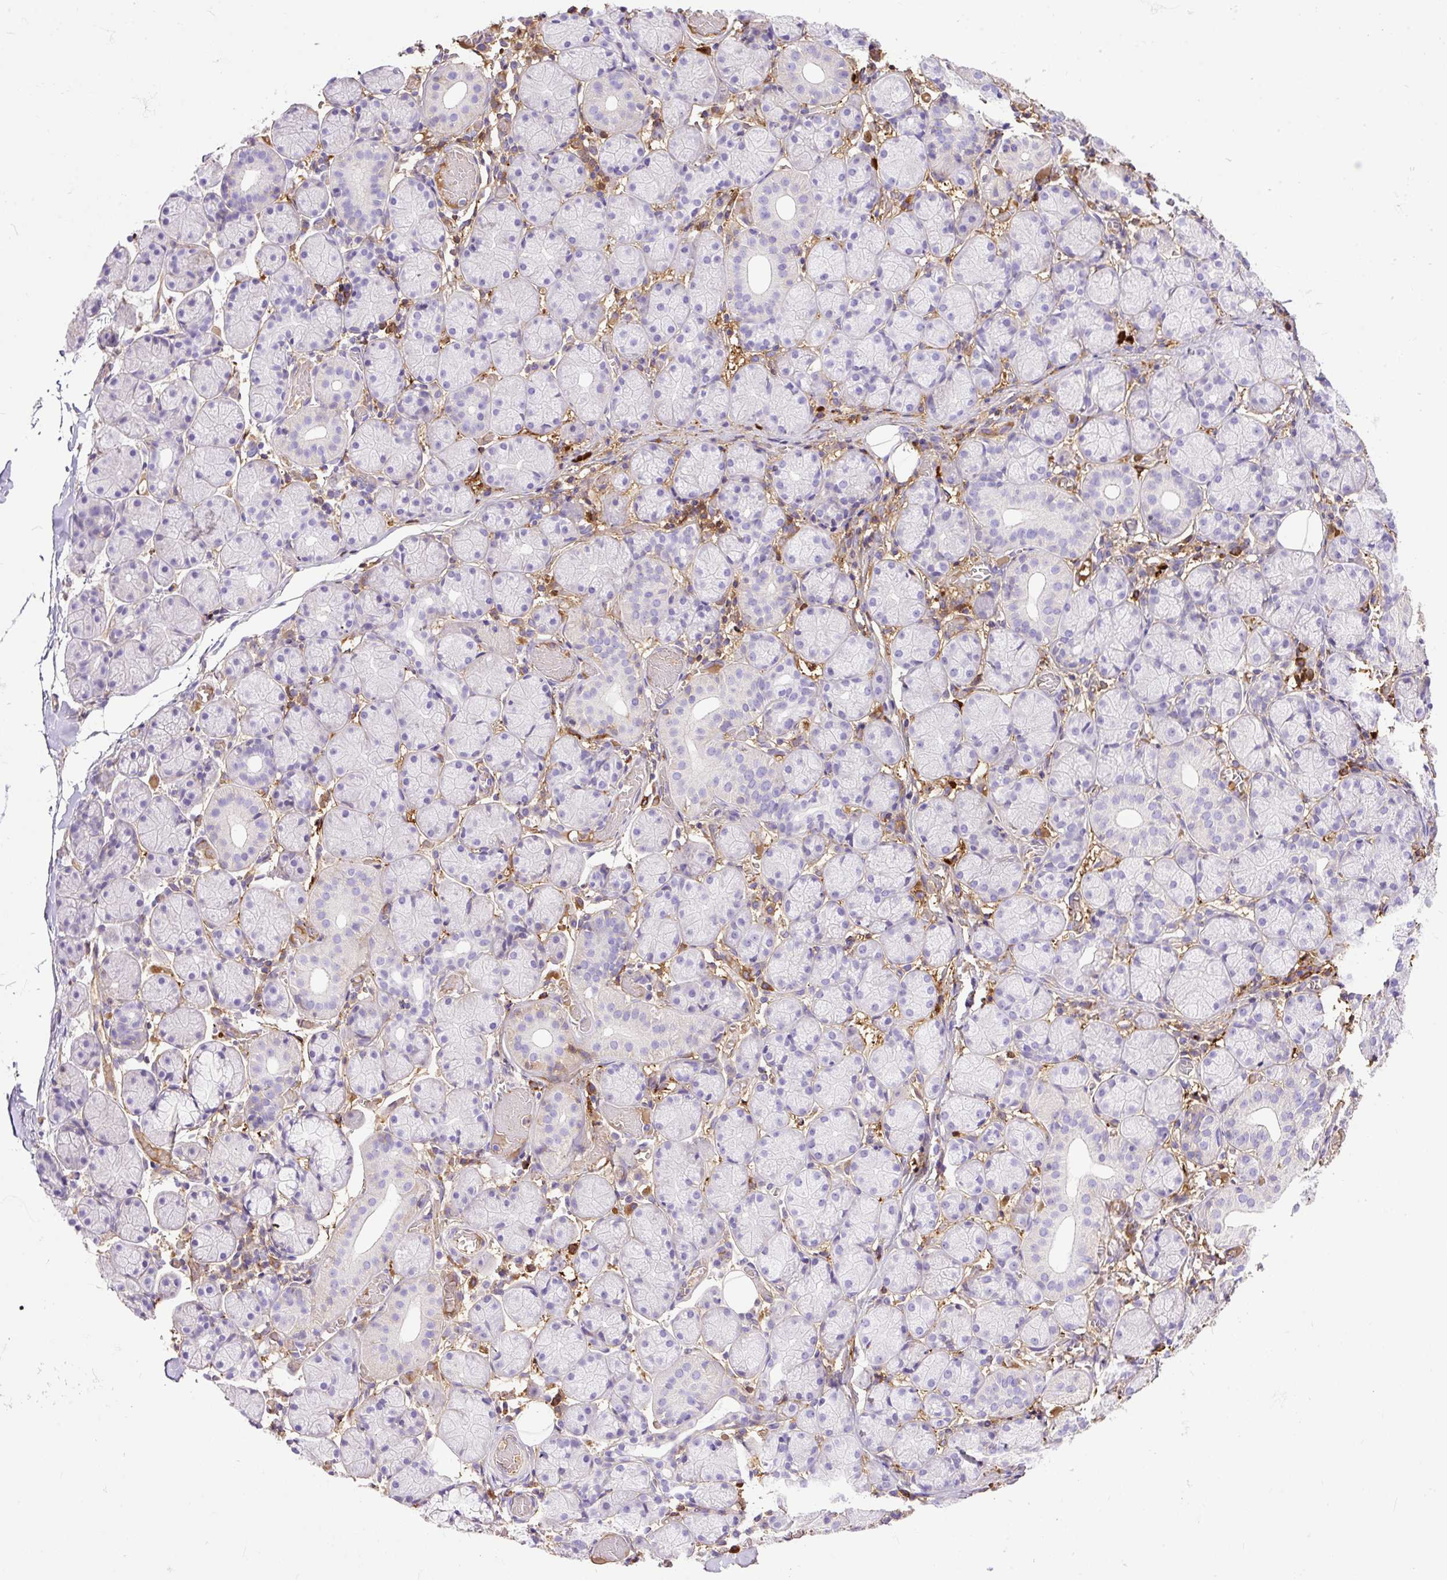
{"staining": {"intensity": "weak", "quantity": "<25%", "location": "cytoplasmic/membranous"}, "tissue": "salivary gland", "cell_type": "Glandular cells", "image_type": "normal", "snomed": [{"axis": "morphology", "description": "Normal tissue, NOS"}, {"axis": "topography", "description": "Salivary gland"}], "caption": "Immunohistochemistry (IHC) image of unremarkable salivary gland: salivary gland stained with DAB (3,3'-diaminobenzidine) demonstrates no significant protein expression in glandular cells. (DAB immunohistochemistry visualized using brightfield microscopy, high magnification).", "gene": "CLEC3B", "patient": {"sex": "female", "age": 24}}